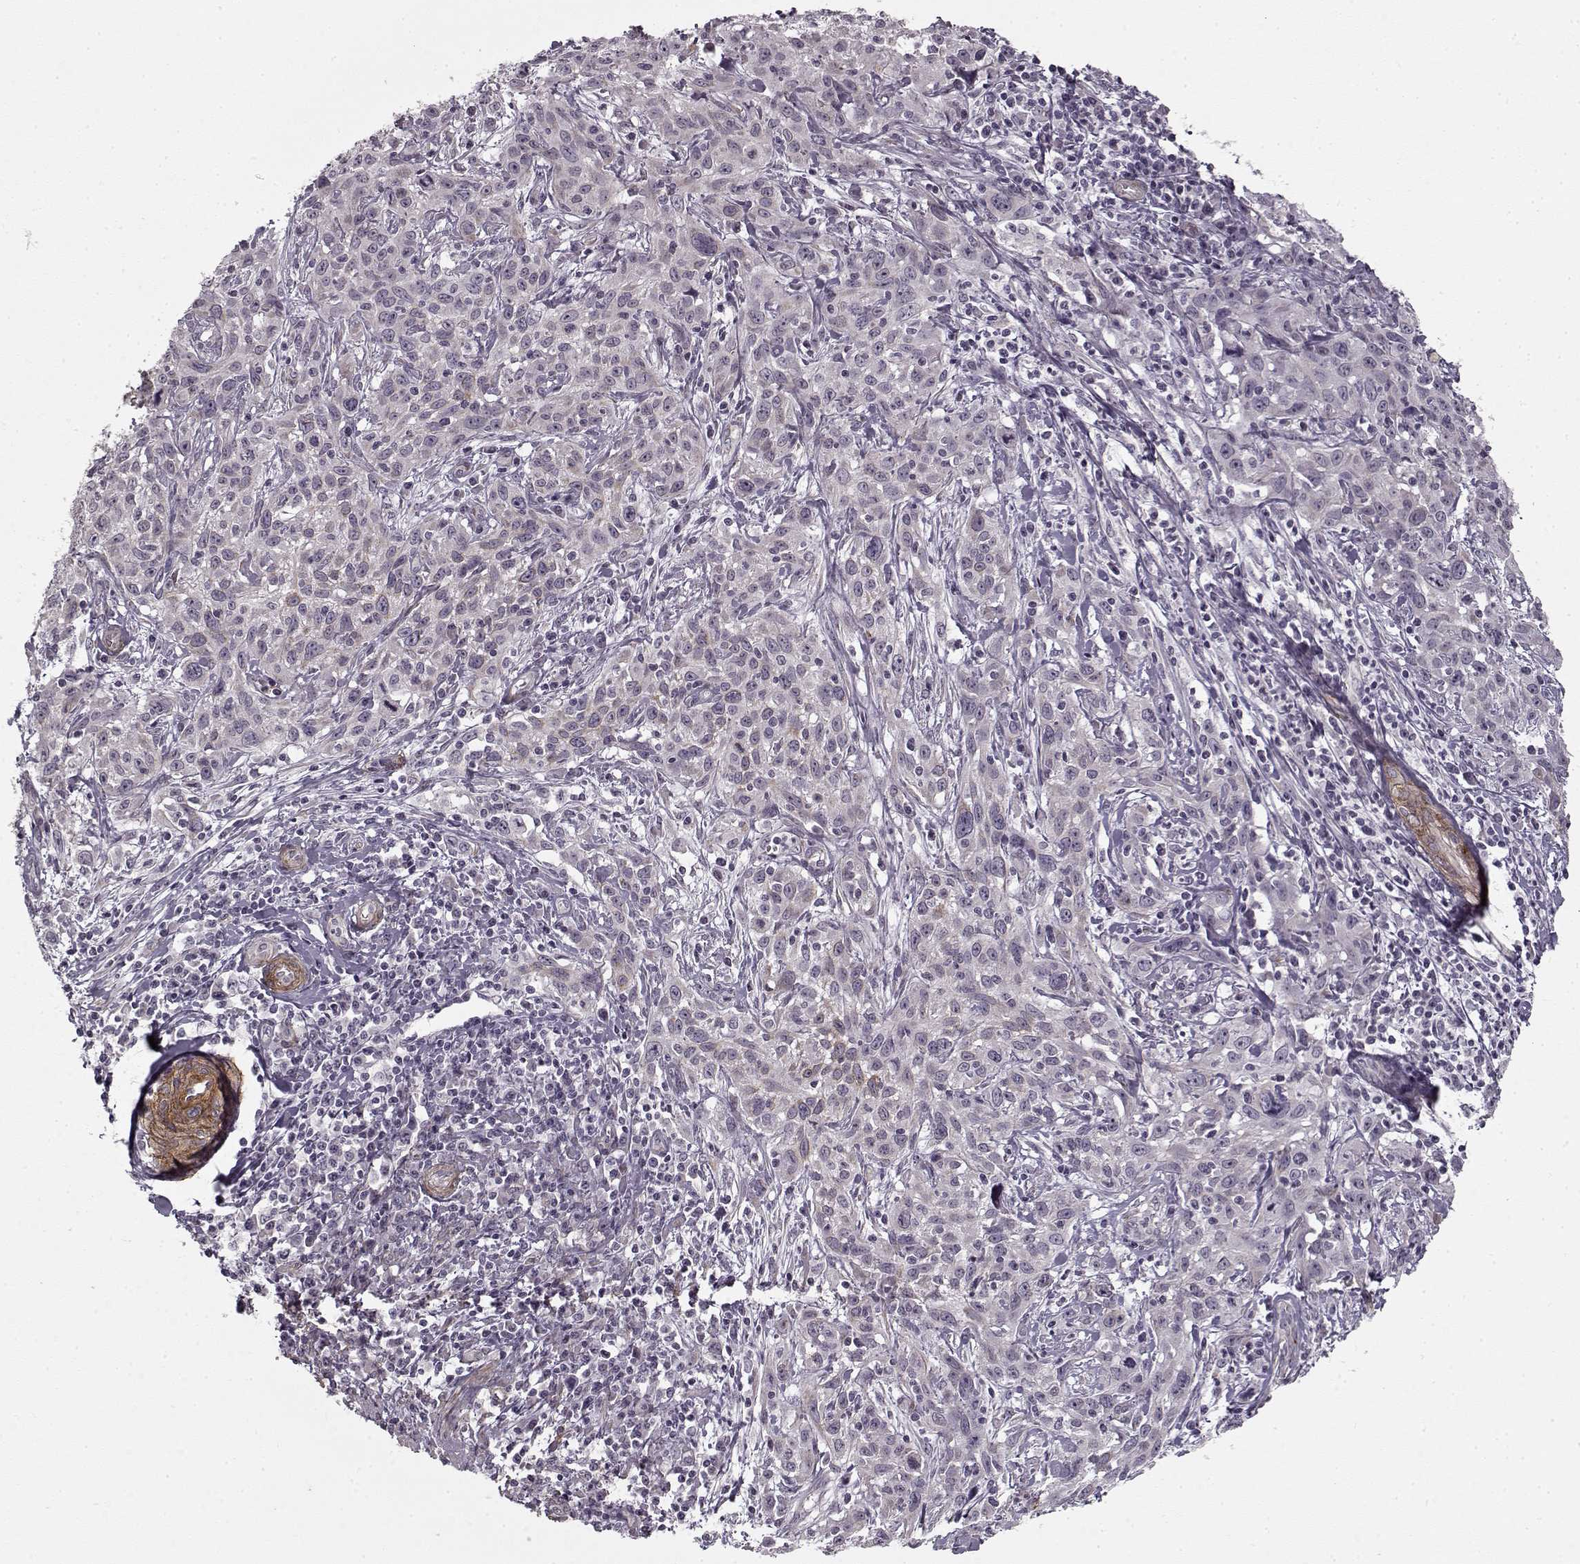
{"staining": {"intensity": "negative", "quantity": "none", "location": "none"}, "tissue": "cervical cancer", "cell_type": "Tumor cells", "image_type": "cancer", "snomed": [{"axis": "morphology", "description": "Squamous cell carcinoma, NOS"}, {"axis": "topography", "description": "Cervix"}], "caption": "Cervical squamous cell carcinoma was stained to show a protein in brown. There is no significant positivity in tumor cells.", "gene": "LAMB2", "patient": {"sex": "female", "age": 38}}